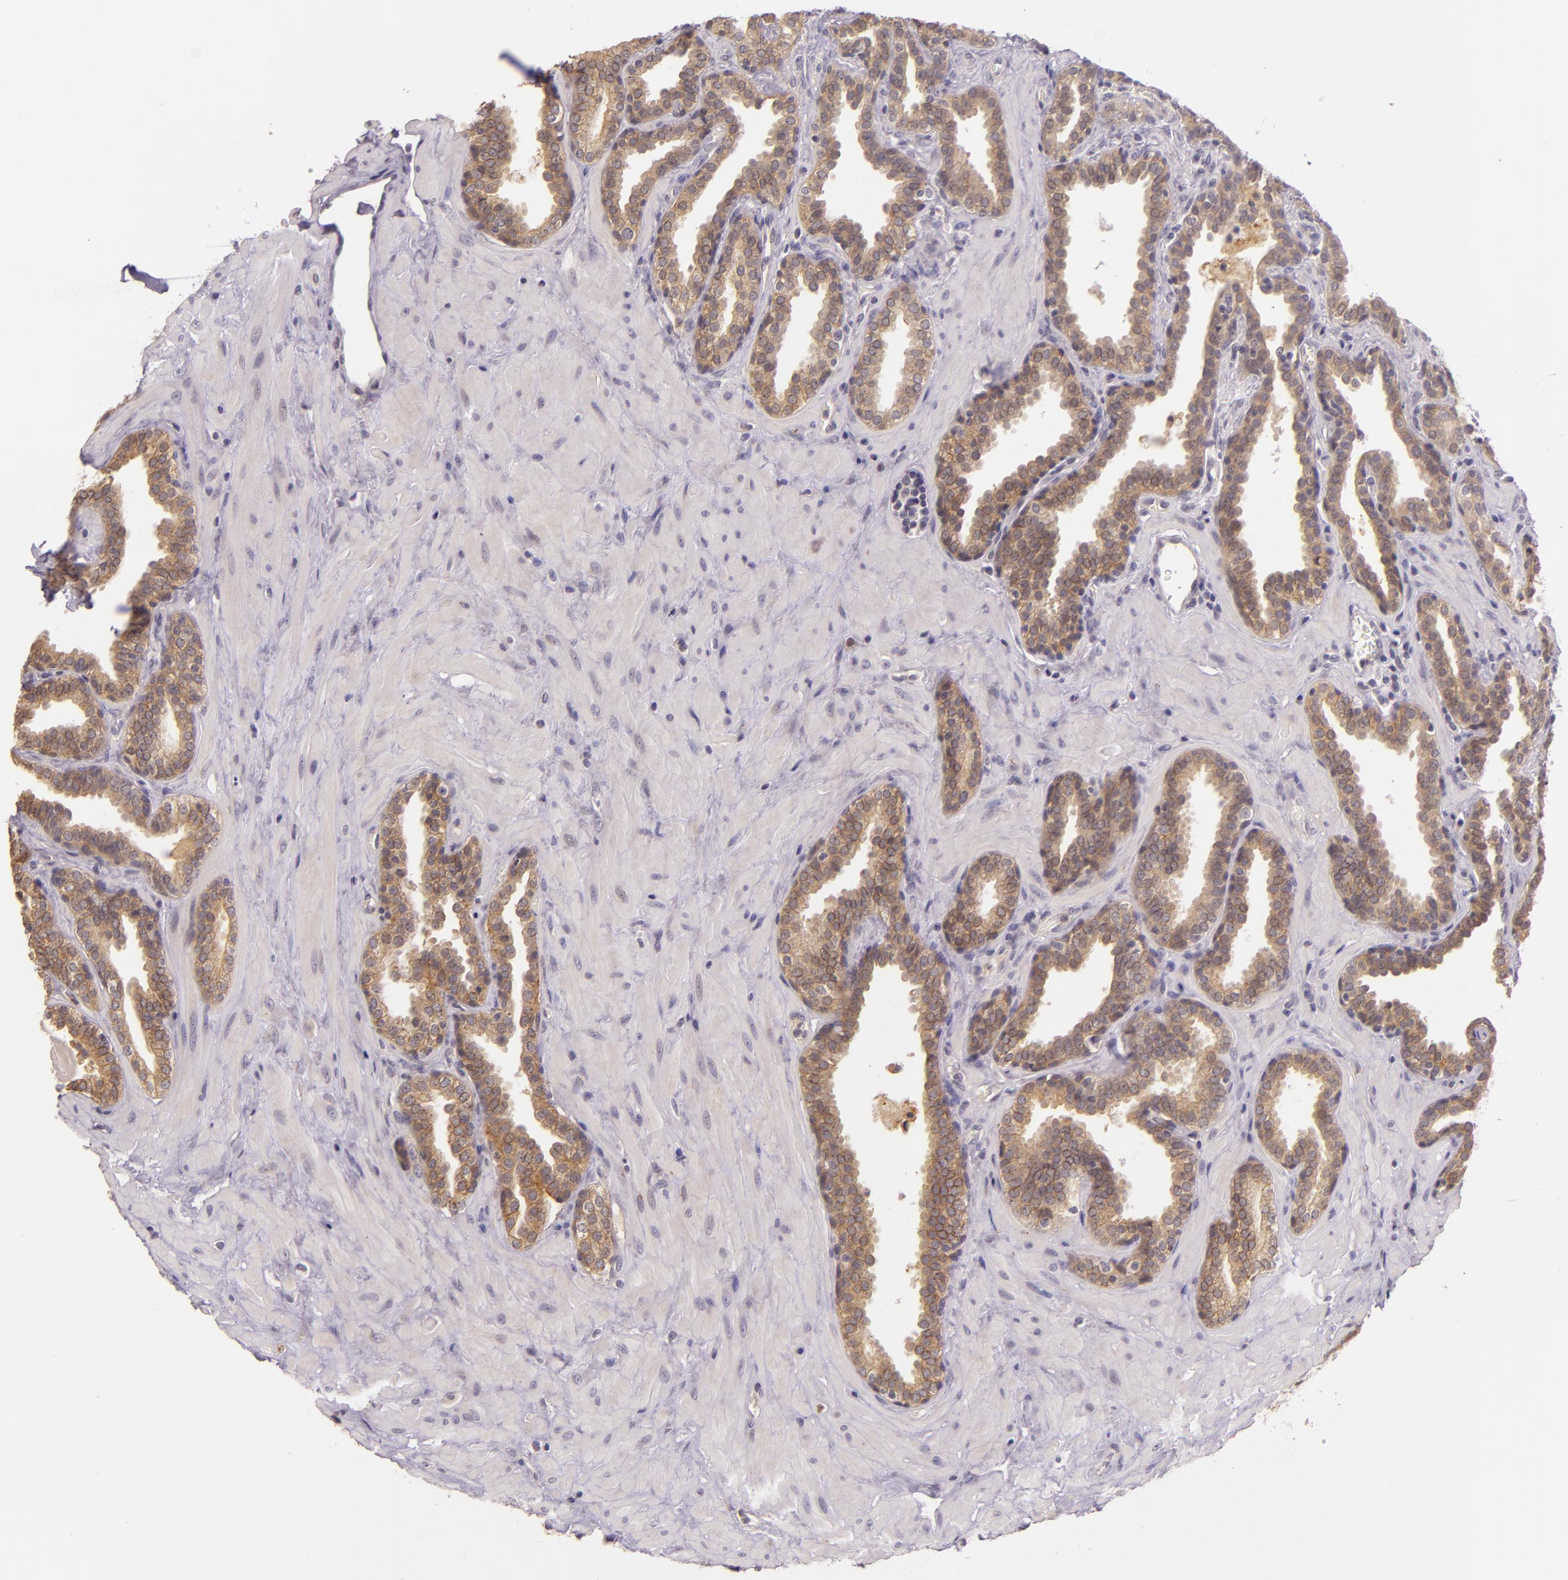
{"staining": {"intensity": "moderate", "quantity": ">75%", "location": "cytoplasmic/membranous"}, "tissue": "prostate", "cell_type": "Glandular cells", "image_type": "normal", "snomed": [{"axis": "morphology", "description": "Normal tissue, NOS"}, {"axis": "topography", "description": "Prostate"}], "caption": "Immunohistochemistry (DAB (3,3'-diaminobenzidine)) staining of normal prostate exhibits moderate cytoplasmic/membranous protein expression in approximately >75% of glandular cells. (Stains: DAB in brown, nuclei in blue, Microscopy: brightfield microscopy at high magnification).", "gene": "ARMH4", "patient": {"sex": "male", "age": 51}}